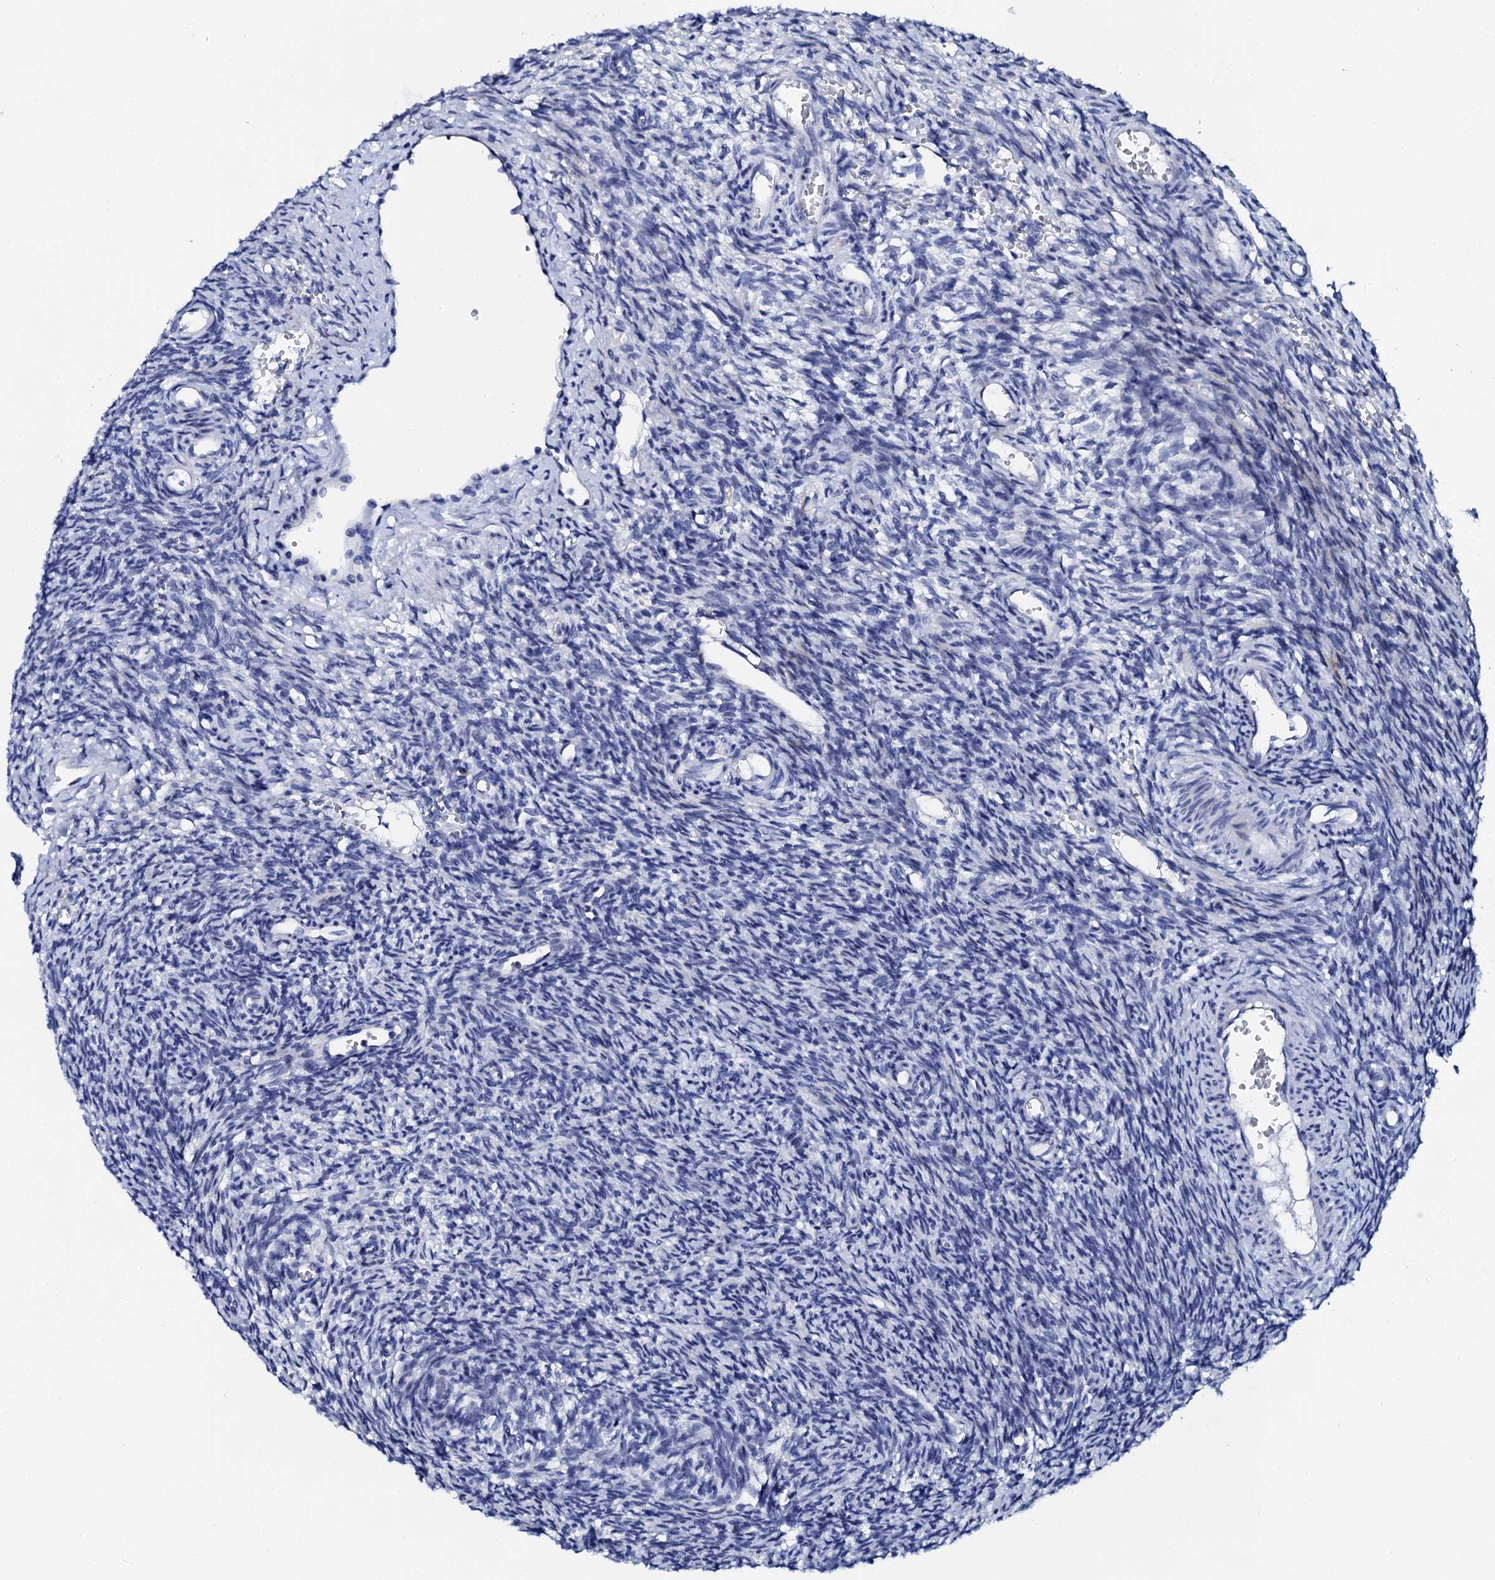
{"staining": {"intensity": "negative", "quantity": "none", "location": "none"}, "tissue": "ovary", "cell_type": "Ovarian stroma cells", "image_type": "normal", "snomed": [{"axis": "morphology", "description": "Normal tissue, NOS"}, {"axis": "topography", "description": "Ovary"}], "caption": "Ovary was stained to show a protein in brown. There is no significant positivity in ovarian stroma cells. (DAB (3,3'-diaminobenzidine) immunohistochemistry (IHC) visualized using brightfield microscopy, high magnification).", "gene": "TRDN", "patient": {"sex": "female", "age": 39}}